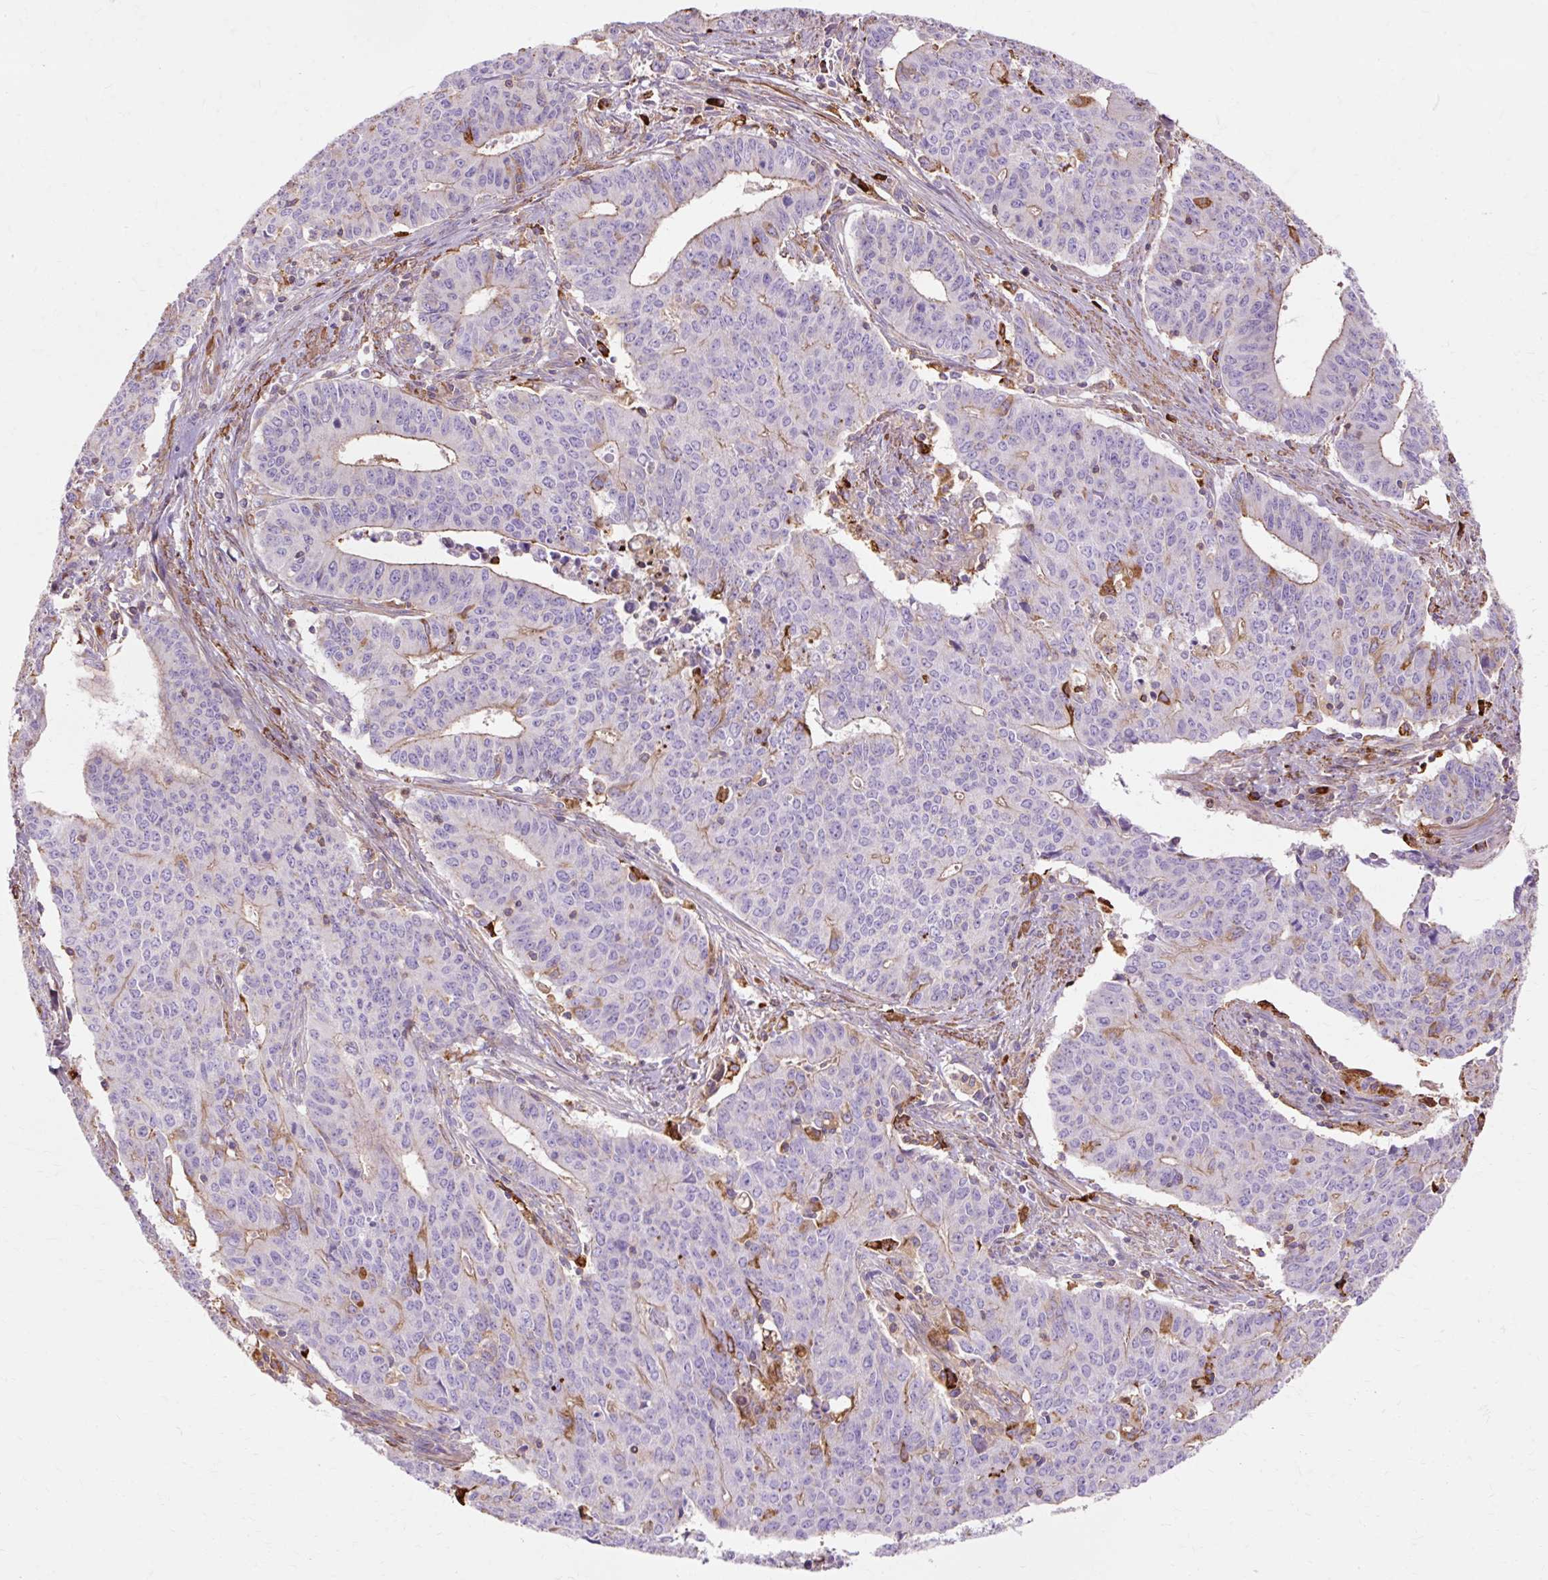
{"staining": {"intensity": "weak", "quantity": "<25%", "location": "cytoplasmic/membranous"}, "tissue": "endometrial cancer", "cell_type": "Tumor cells", "image_type": "cancer", "snomed": [{"axis": "morphology", "description": "Adenocarcinoma, NOS"}, {"axis": "topography", "description": "Endometrium"}], "caption": "There is no significant expression in tumor cells of endometrial cancer (adenocarcinoma).", "gene": "TBC1D2B", "patient": {"sex": "female", "age": 59}}